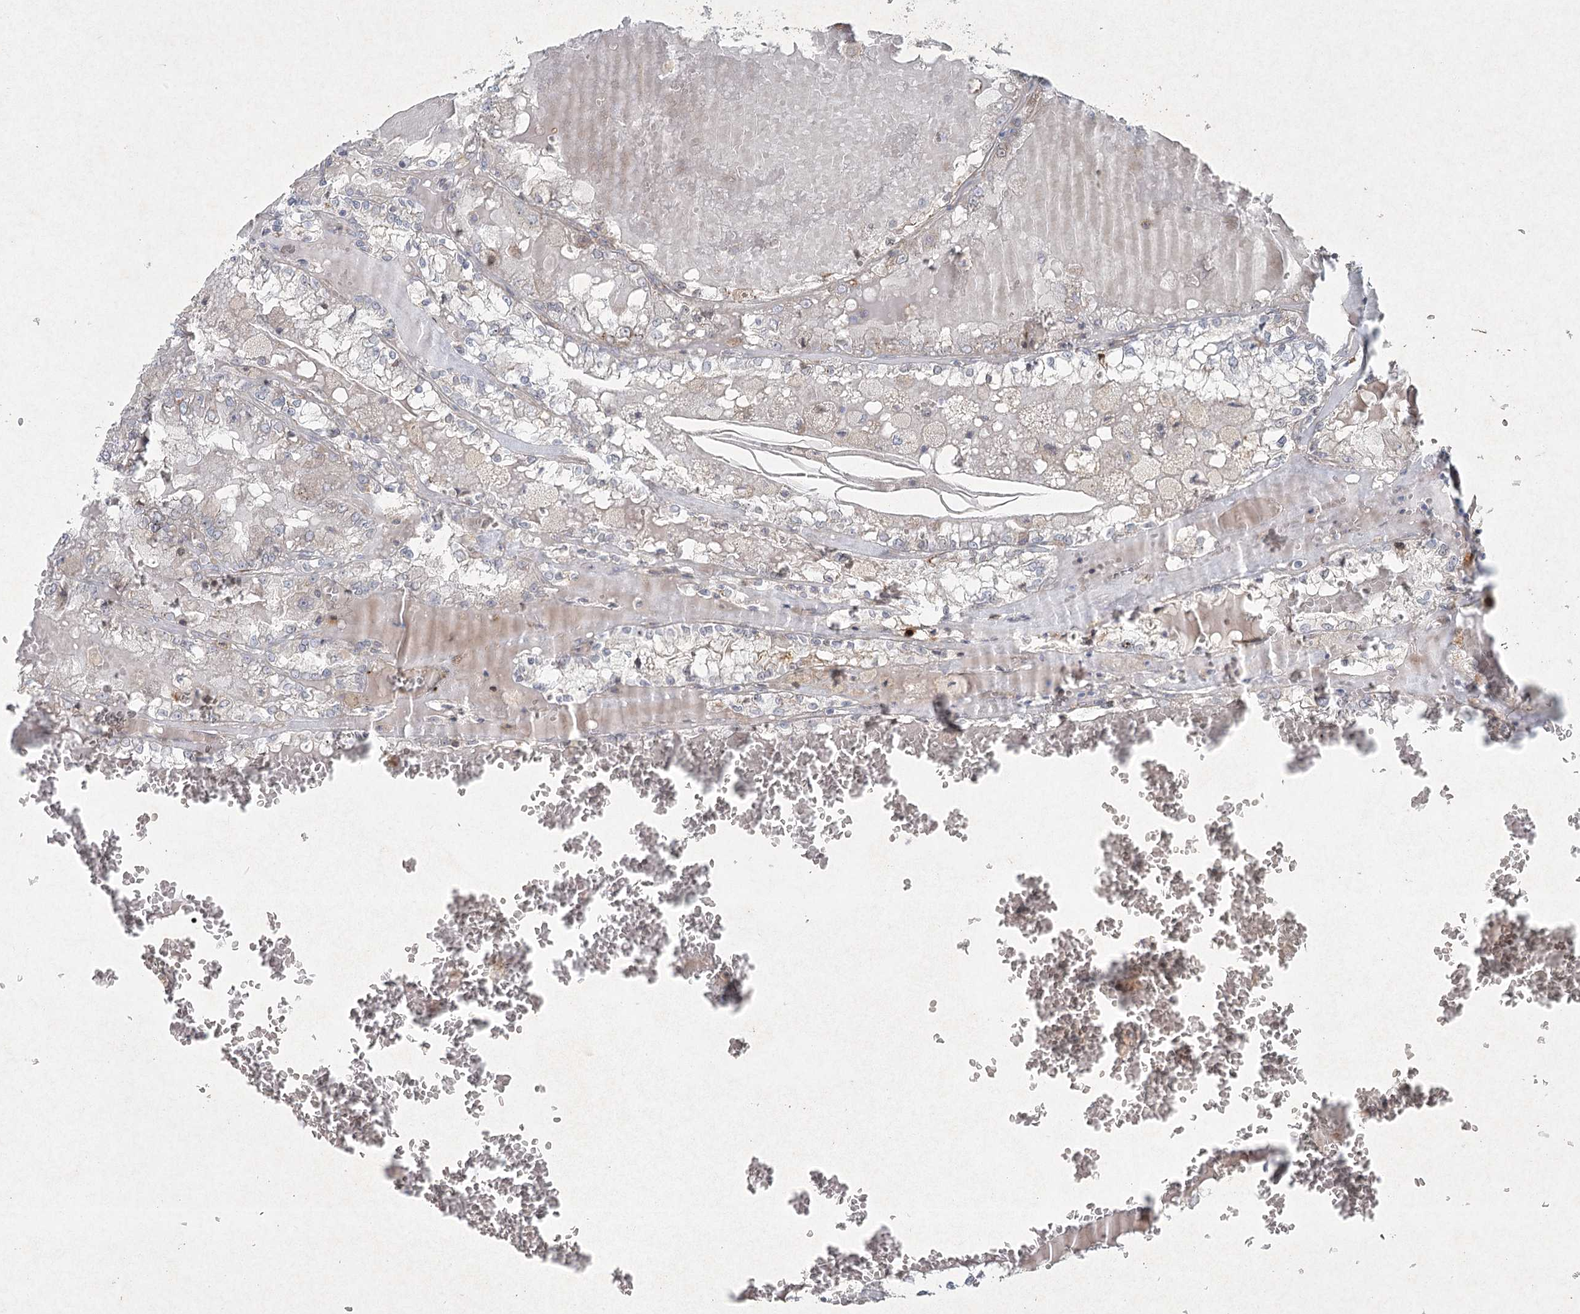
{"staining": {"intensity": "negative", "quantity": "none", "location": "none"}, "tissue": "renal cancer", "cell_type": "Tumor cells", "image_type": "cancer", "snomed": [{"axis": "morphology", "description": "Adenocarcinoma, NOS"}, {"axis": "topography", "description": "Kidney"}], "caption": "This is an immunohistochemistry image of adenocarcinoma (renal). There is no staining in tumor cells.", "gene": "LRP2BP", "patient": {"sex": "female", "age": 56}}